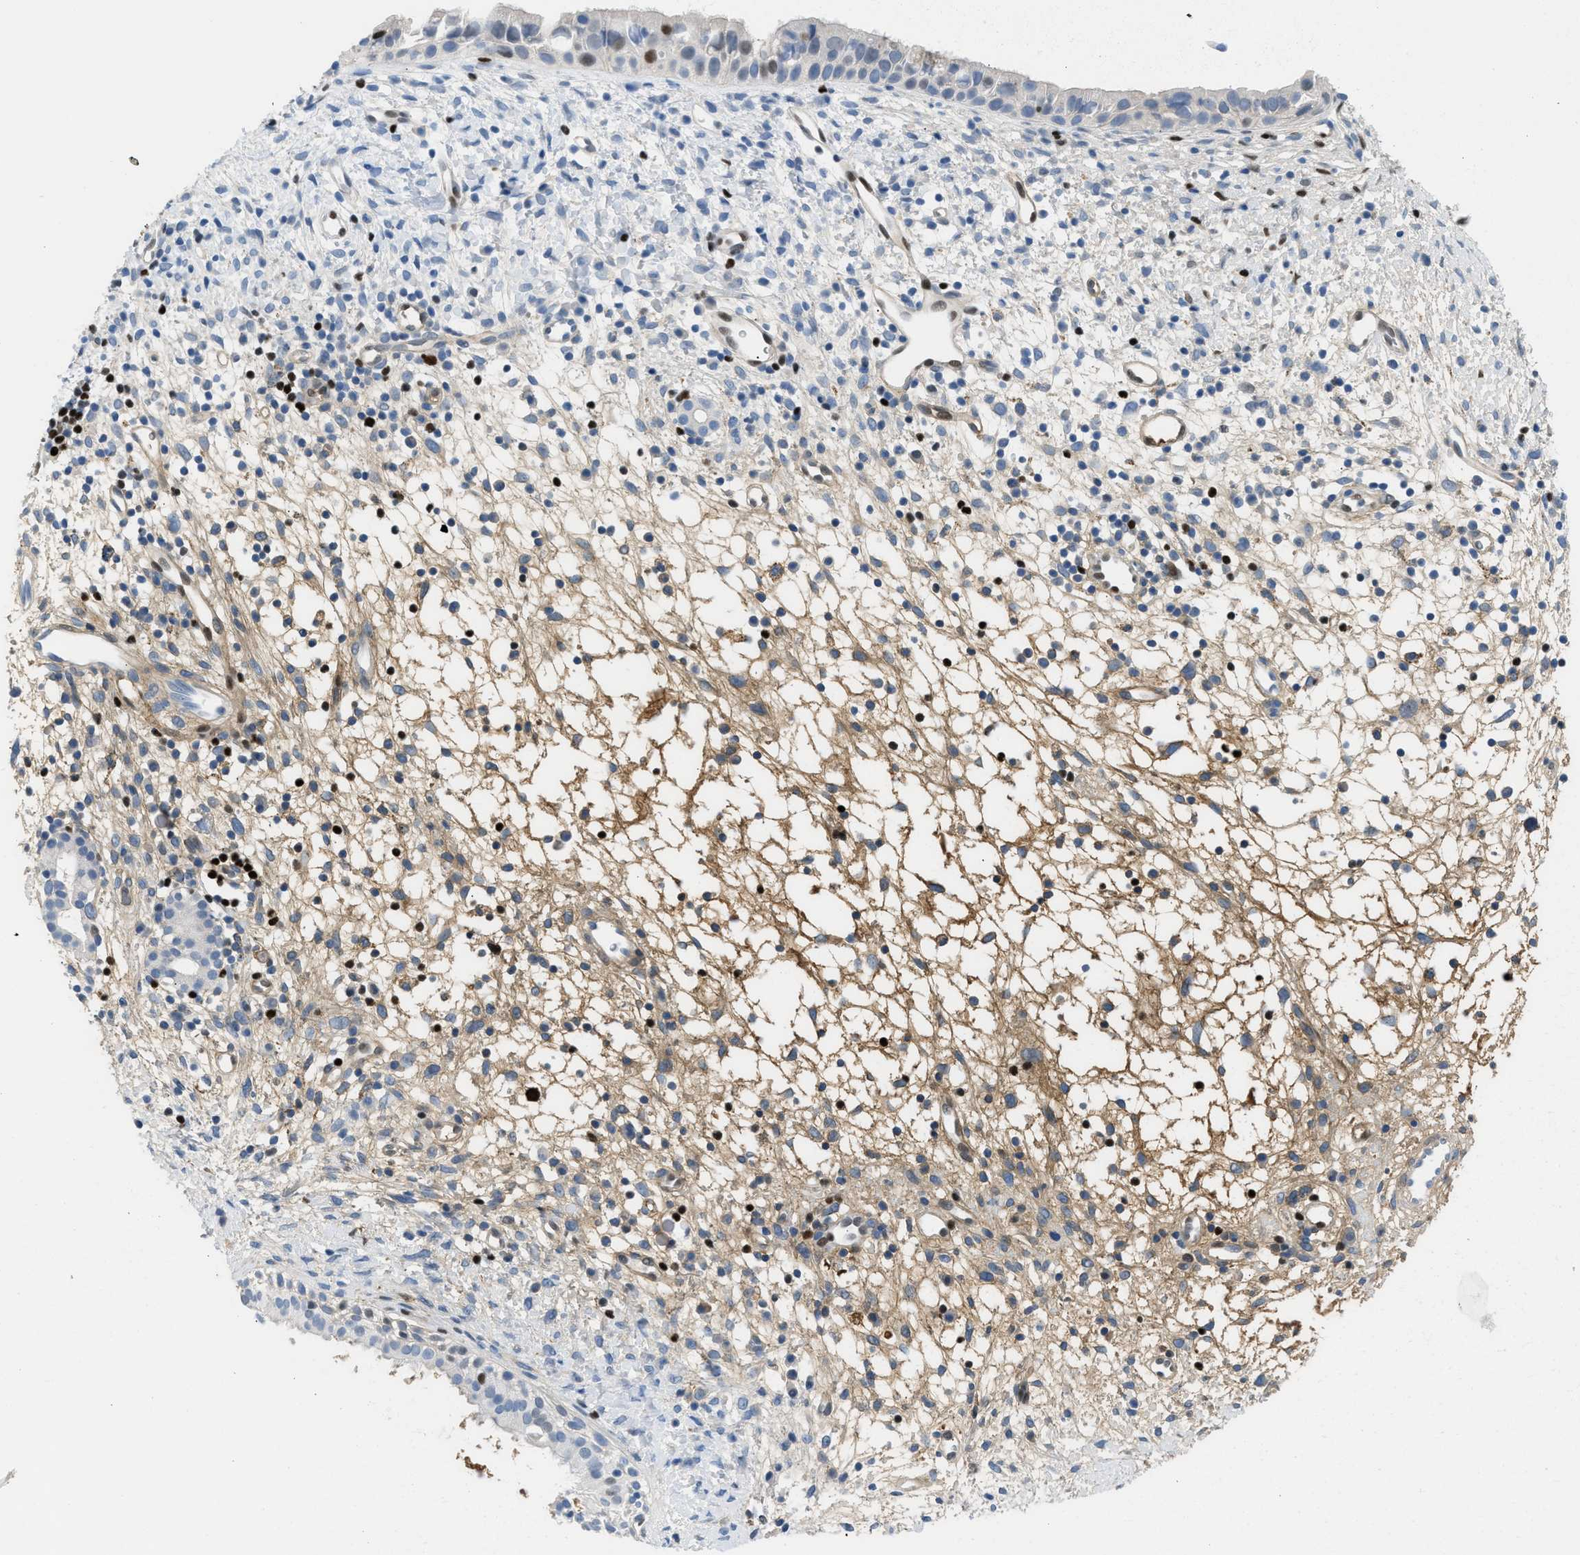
{"staining": {"intensity": "moderate", "quantity": "<25%", "location": "nuclear"}, "tissue": "nasopharynx", "cell_type": "Respiratory epithelial cells", "image_type": "normal", "snomed": [{"axis": "morphology", "description": "Normal tissue, NOS"}, {"axis": "topography", "description": "Nasopharynx"}], "caption": "Nasopharynx stained for a protein (brown) demonstrates moderate nuclear positive expression in about <25% of respiratory epithelial cells.", "gene": "LEF1", "patient": {"sex": "male", "age": 22}}